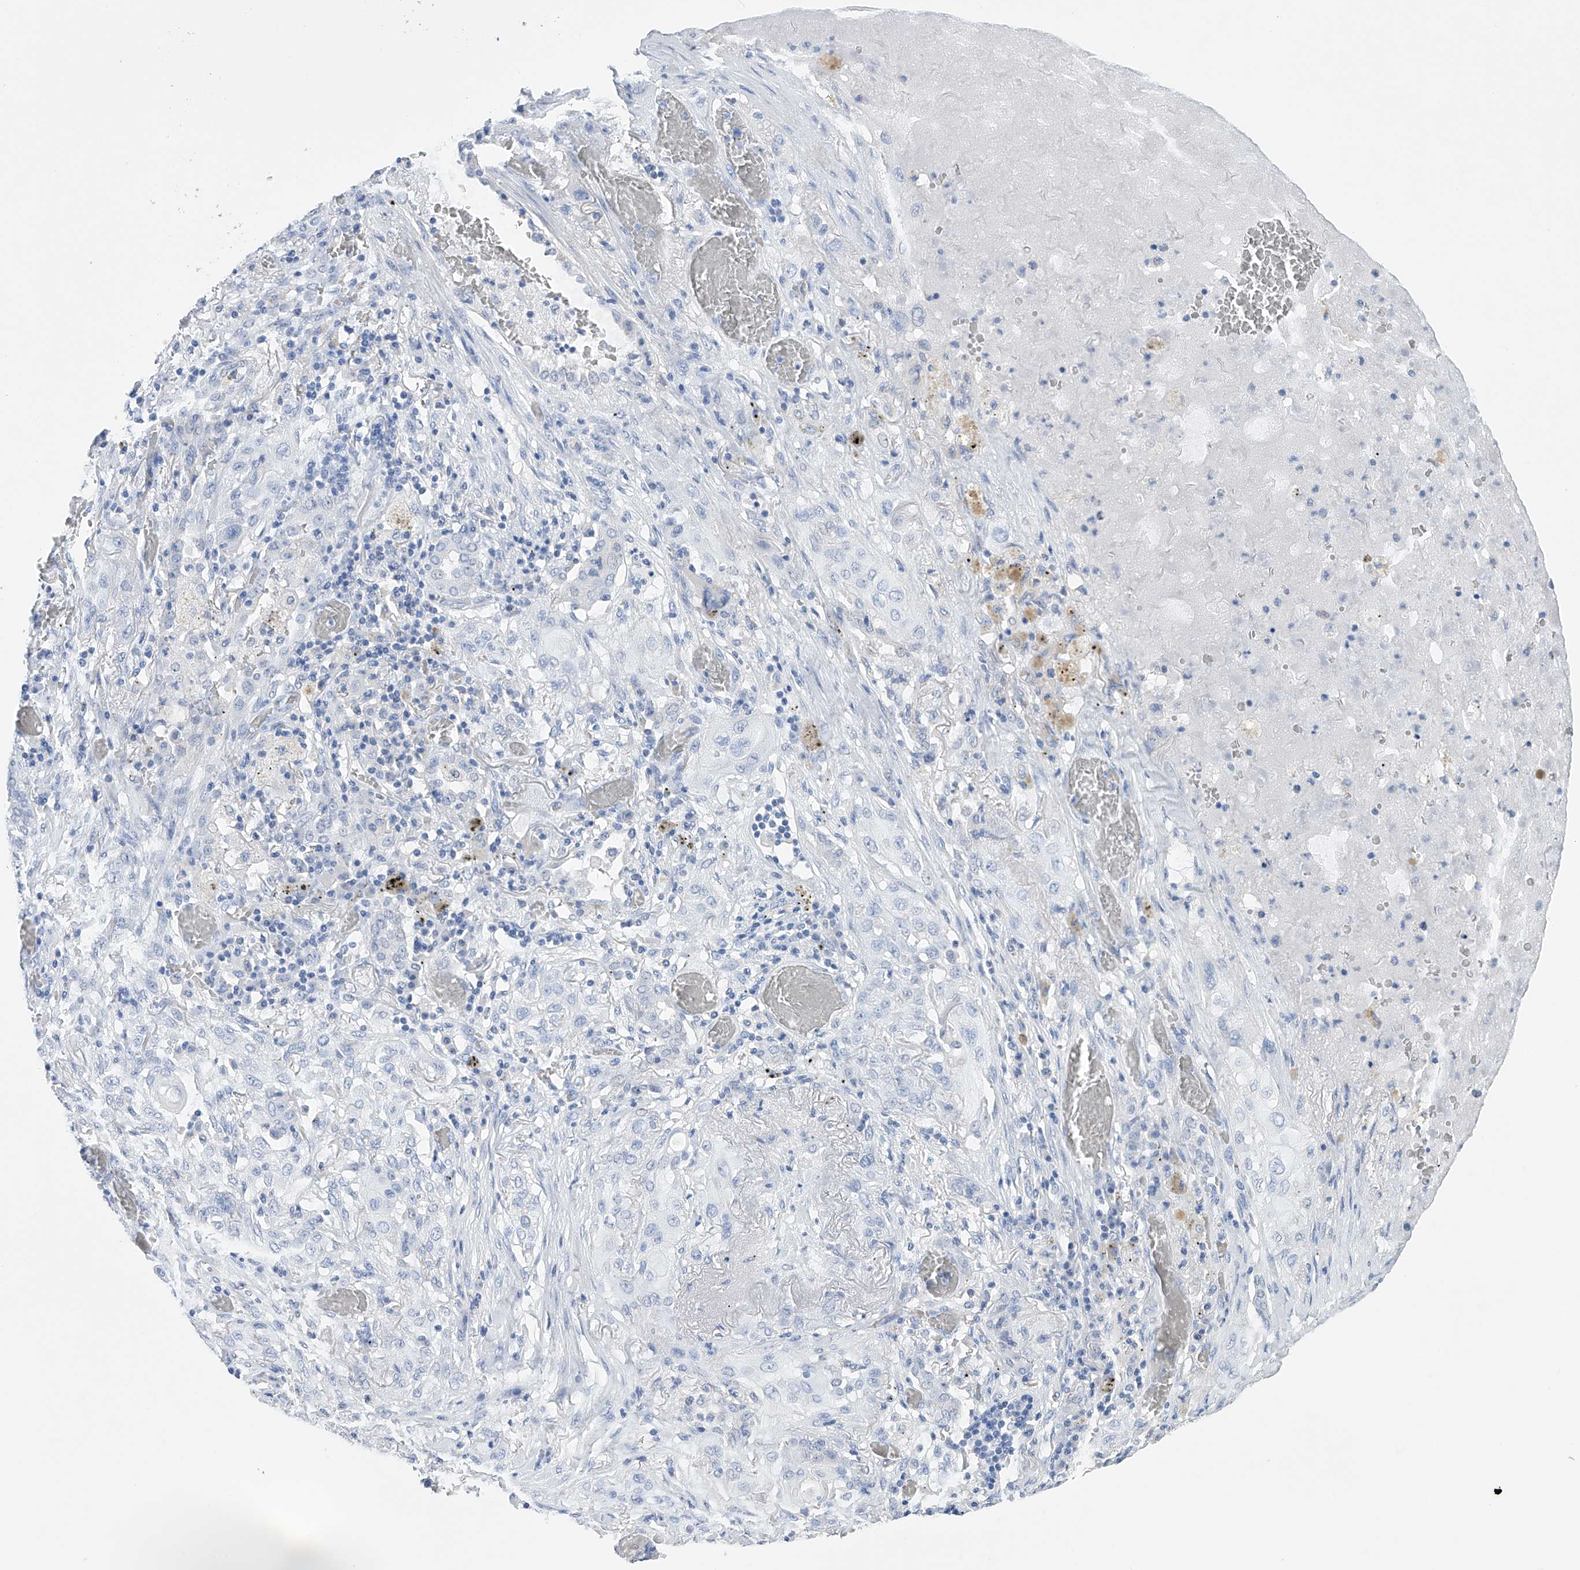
{"staining": {"intensity": "negative", "quantity": "none", "location": "none"}, "tissue": "lung cancer", "cell_type": "Tumor cells", "image_type": "cancer", "snomed": [{"axis": "morphology", "description": "Squamous cell carcinoma, NOS"}, {"axis": "topography", "description": "Lung"}], "caption": "Photomicrograph shows no protein staining in tumor cells of squamous cell carcinoma (lung) tissue.", "gene": "ADRA1A", "patient": {"sex": "female", "age": 47}}